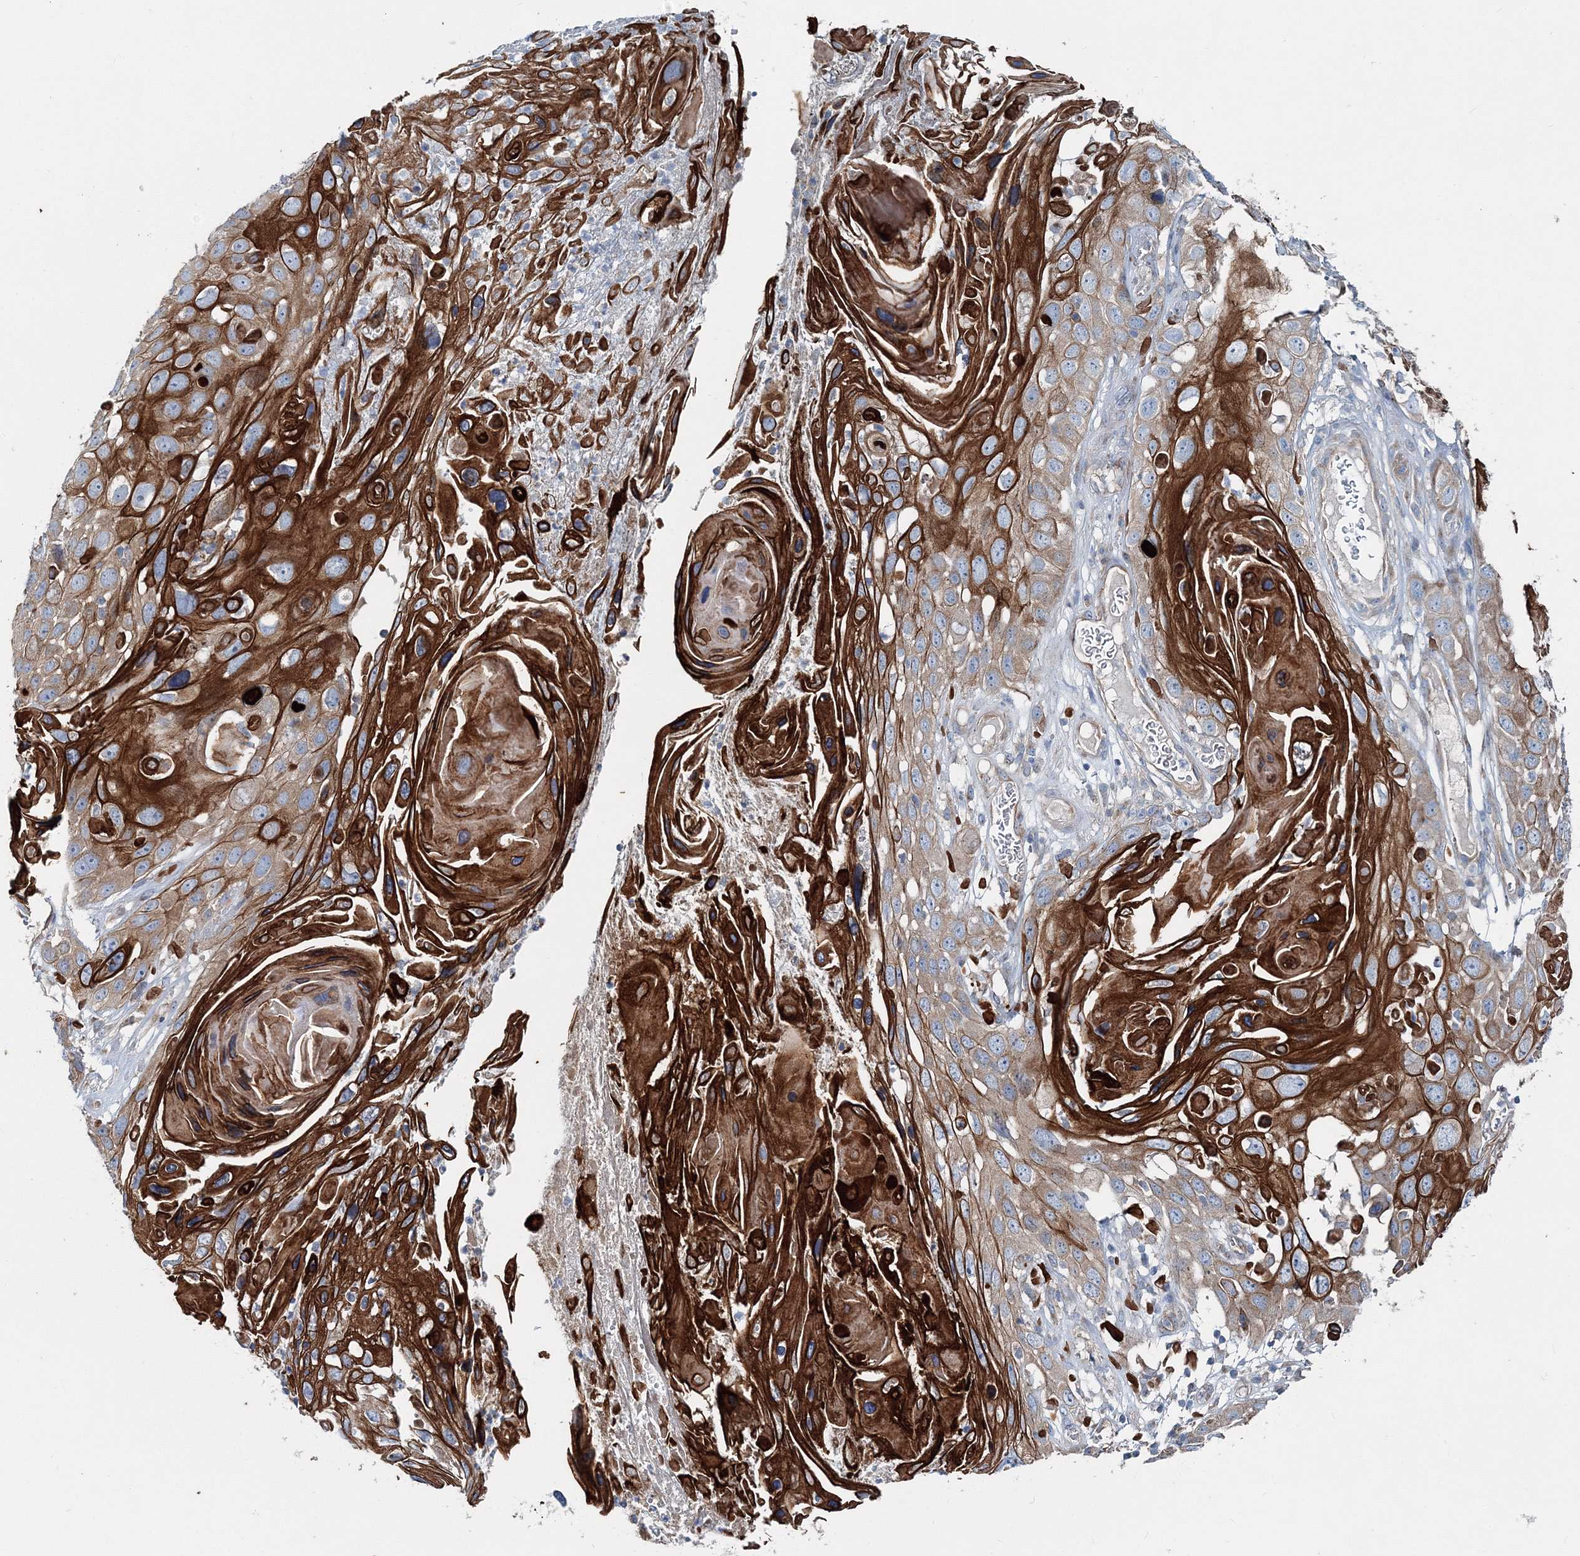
{"staining": {"intensity": "strong", "quantity": ">75%", "location": "cytoplasmic/membranous"}, "tissue": "skin cancer", "cell_type": "Tumor cells", "image_type": "cancer", "snomed": [{"axis": "morphology", "description": "Squamous cell carcinoma, NOS"}, {"axis": "topography", "description": "Skin"}], "caption": "The histopathology image reveals a brown stain indicating the presence of a protein in the cytoplasmic/membranous of tumor cells in skin cancer.", "gene": "MPHOSPH9", "patient": {"sex": "male", "age": 55}}